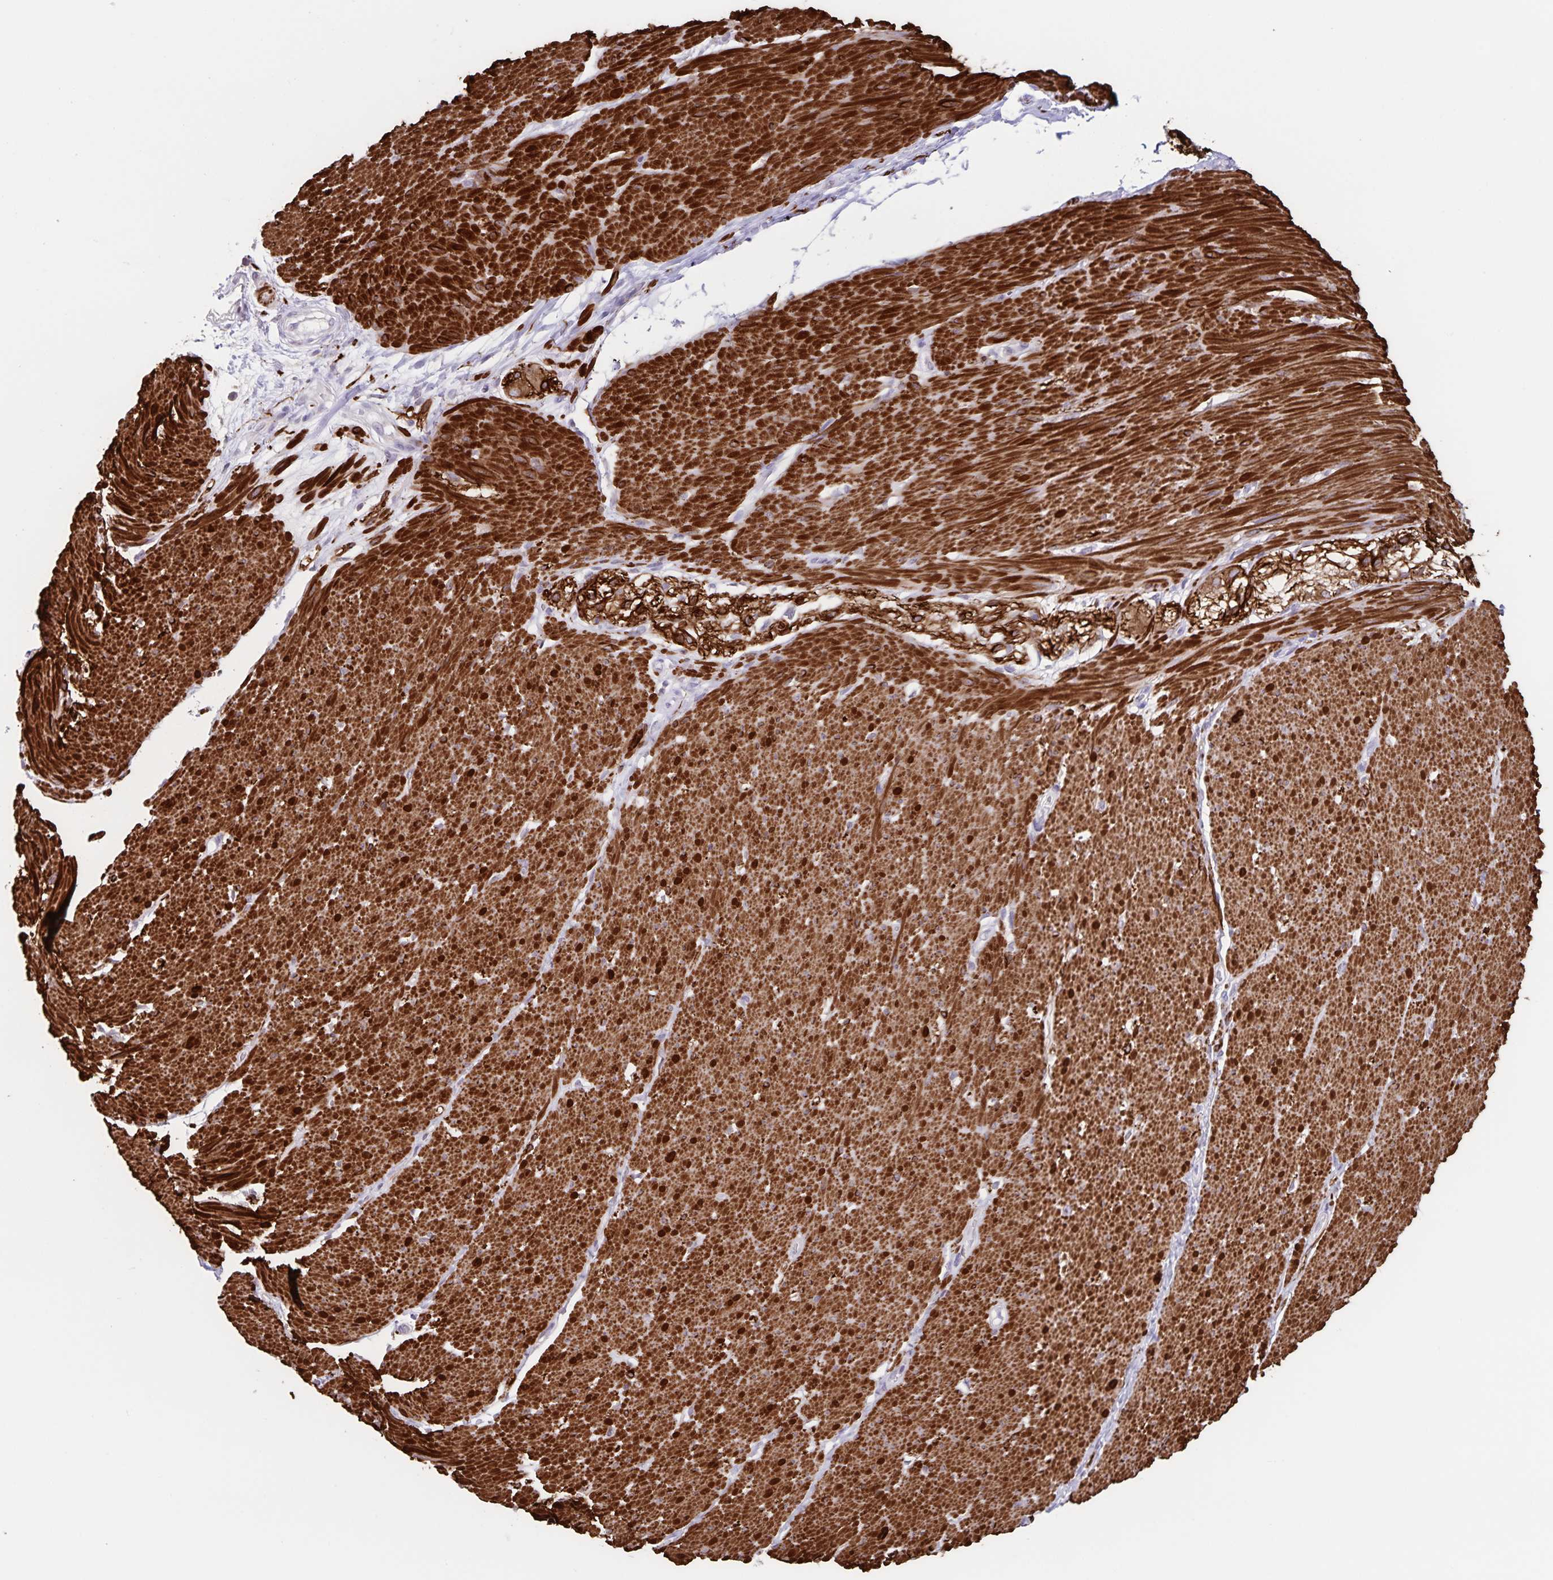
{"staining": {"intensity": "strong", "quantity": "25%-75%", "location": "cytoplasmic/membranous"}, "tissue": "smooth muscle", "cell_type": "Smooth muscle cells", "image_type": "normal", "snomed": [{"axis": "morphology", "description": "Normal tissue, NOS"}, {"axis": "topography", "description": "Smooth muscle"}, {"axis": "topography", "description": "Rectum"}], "caption": "A brown stain highlights strong cytoplasmic/membranous positivity of a protein in smooth muscle cells of unremarkable human smooth muscle. (DAB (3,3'-diaminobenzidine) = brown stain, brightfield microscopy at high magnification).", "gene": "SYNM", "patient": {"sex": "male", "age": 53}}